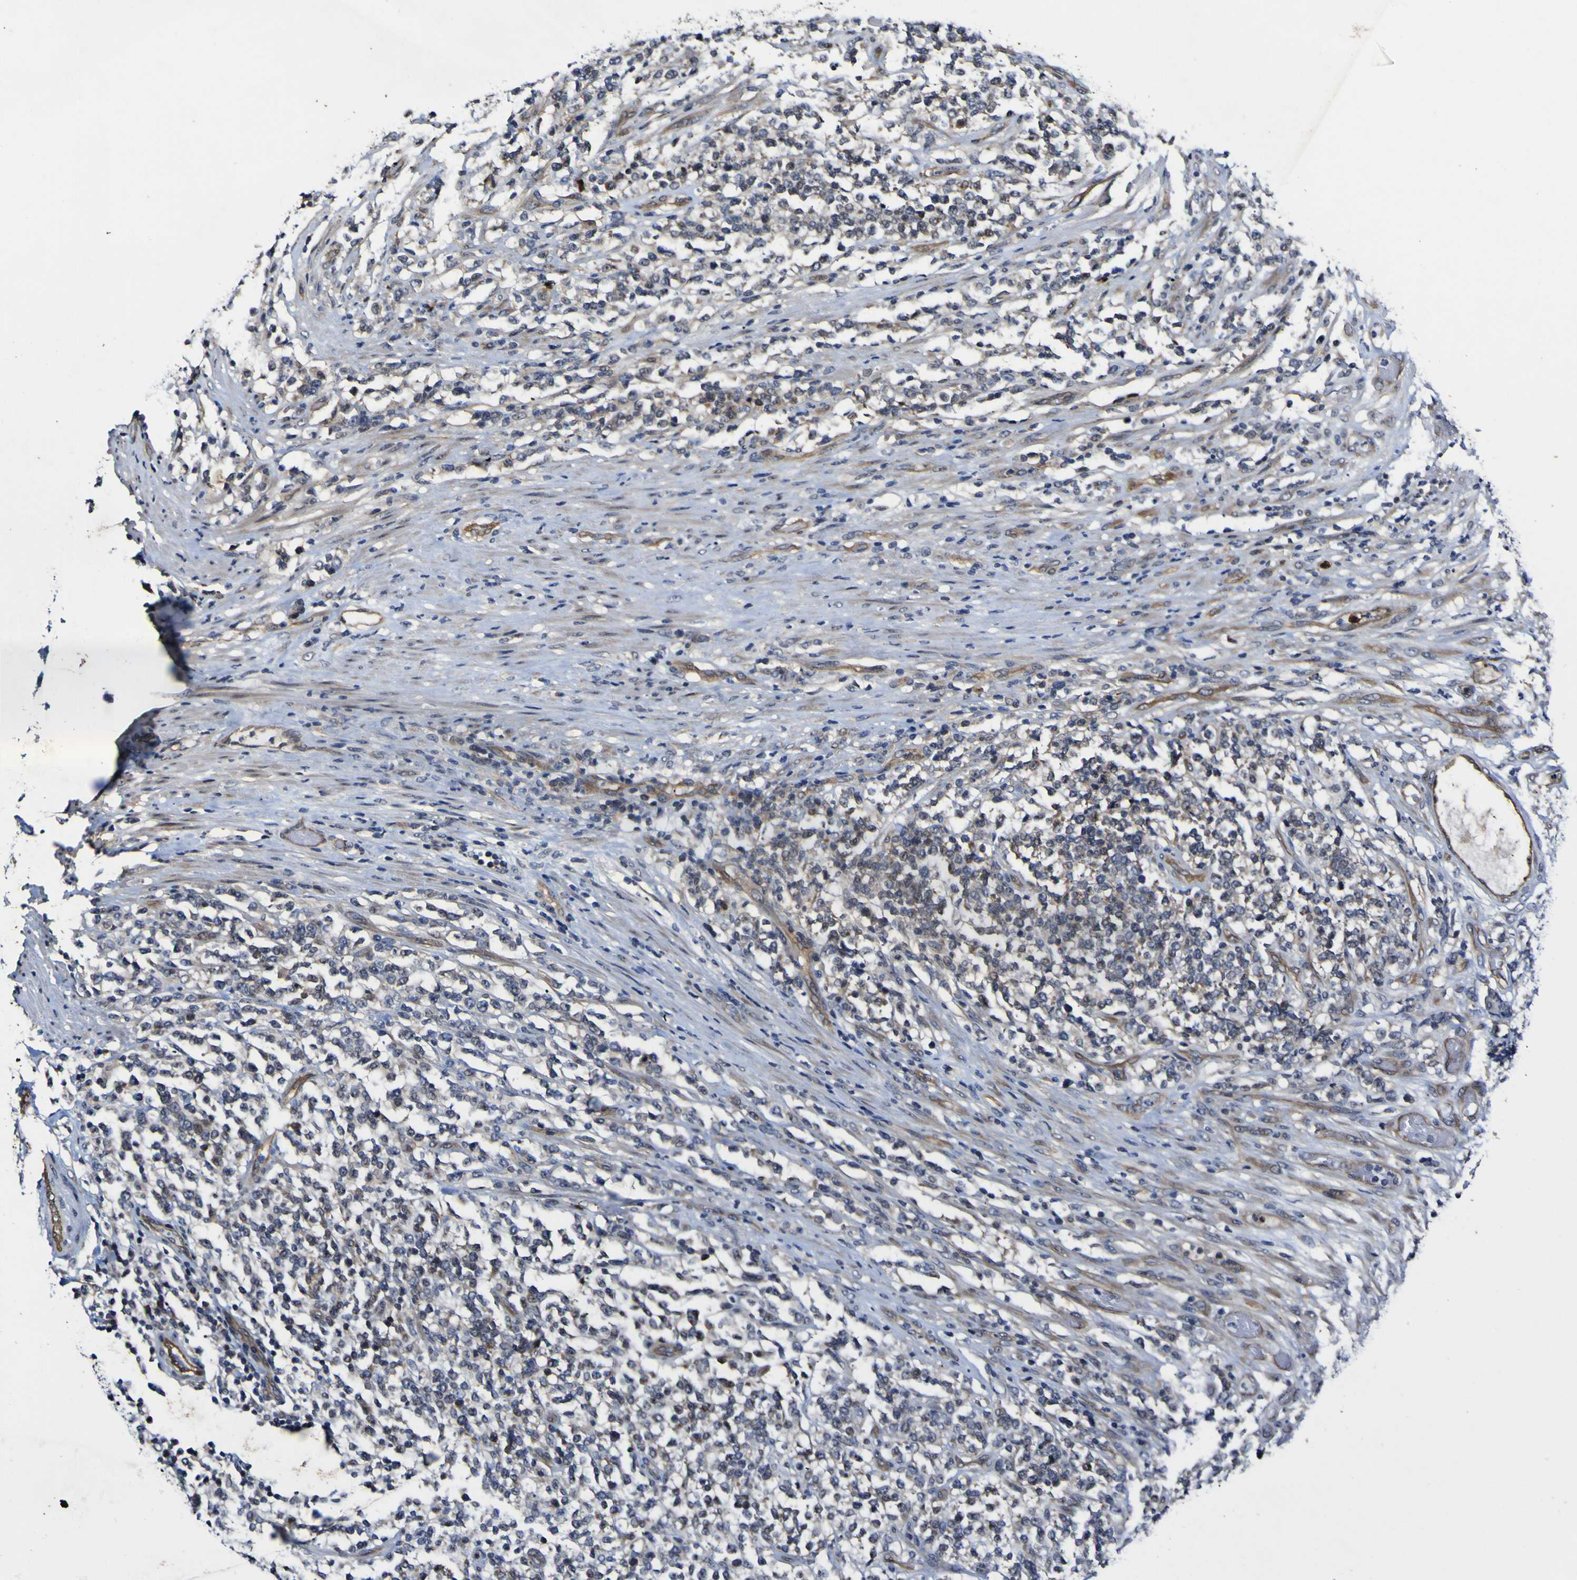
{"staining": {"intensity": "weak", "quantity": "25%-75%", "location": "cytoplasmic/membranous"}, "tissue": "lymphoma", "cell_type": "Tumor cells", "image_type": "cancer", "snomed": [{"axis": "morphology", "description": "Malignant lymphoma, non-Hodgkin's type, High grade"}, {"axis": "topography", "description": "Soft tissue"}], "caption": "Protein staining of lymphoma tissue shows weak cytoplasmic/membranous positivity in approximately 25%-75% of tumor cells.", "gene": "CCL2", "patient": {"sex": "male", "age": 18}}